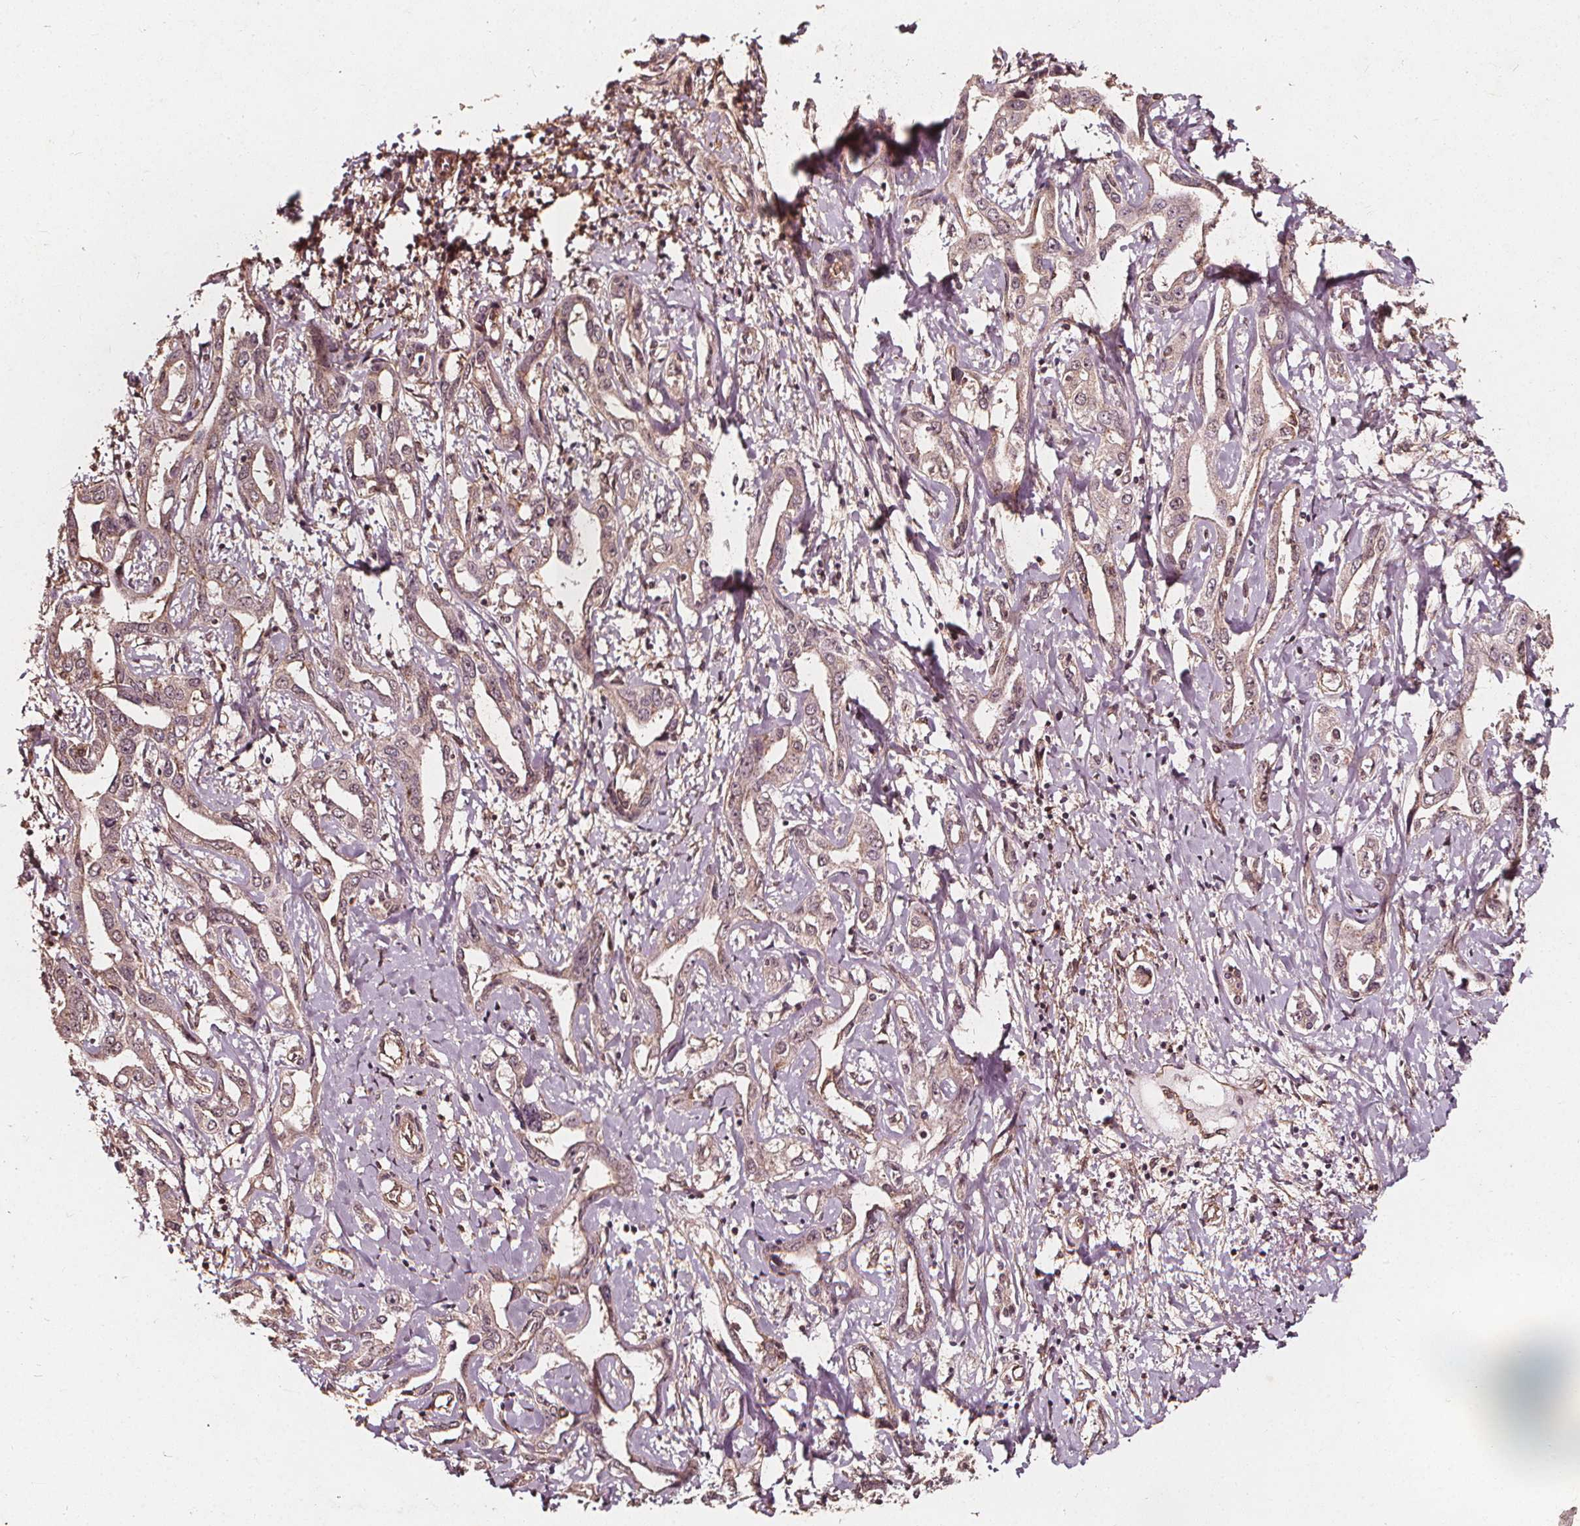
{"staining": {"intensity": "weak", "quantity": "25%-75%", "location": "cytoplasmic/membranous"}, "tissue": "liver cancer", "cell_type": "Tumor cells", "image_type": "cancer", "snomed": [{"axis": "morphology", "description": "Cholangiocarcinoma"}, {"axis": "topography", "description": "Liver"}], "caption": "This is an image of immunohistochemistry staining of liver cancer (cholangiocarcinoma), which shows weak positivity in the cytoplasmic/membranous of tumor cells.", "gene": "ABCA1", "patient": {"sex": "male", "age": 59}}